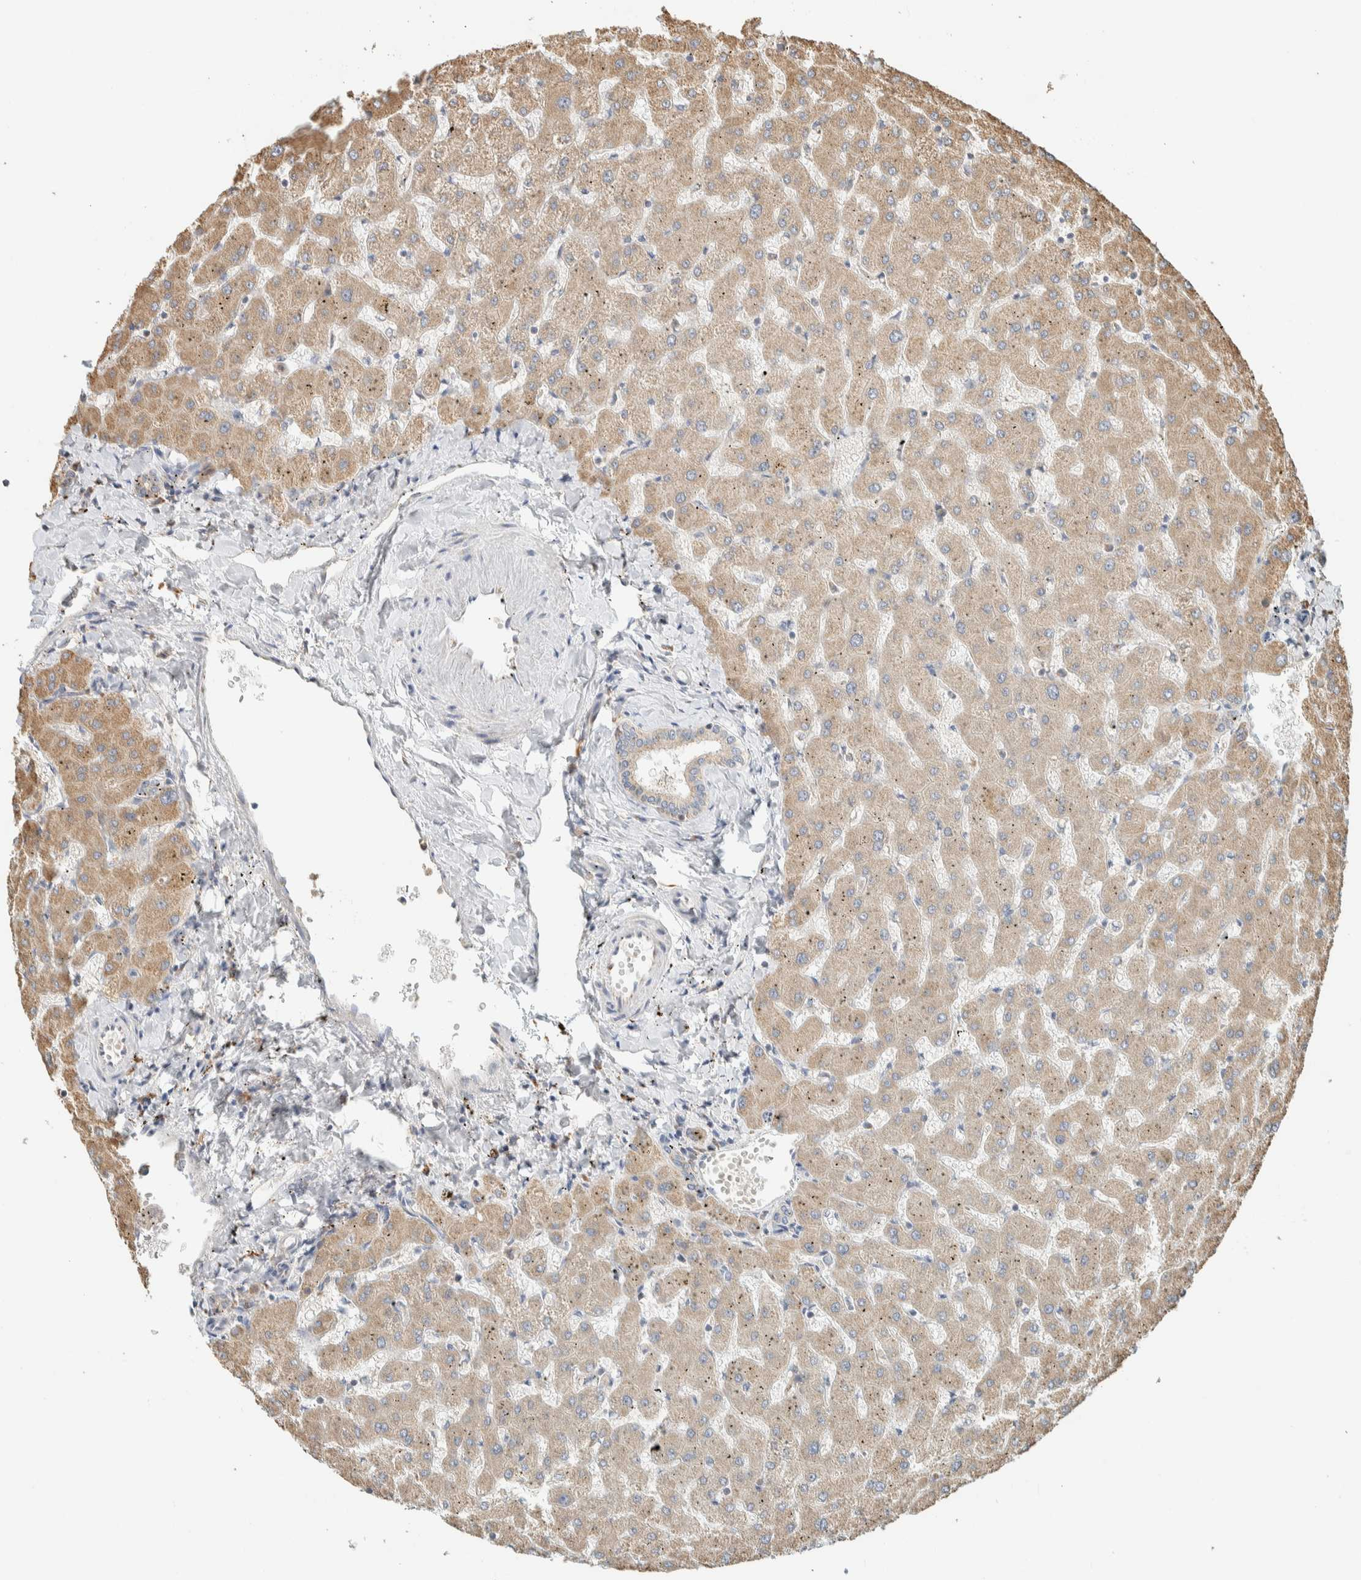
{"staining": {"intensity": "weak", "quantity": "<25%", "location": "cytoplasmic/membranous"}, "tissue": "liver", "cell_type": "Cholangiocytes", "image_type": "normal", "snomed": [{"axis": "morphology", "description": "Normal tissue, NOS"}, {"axis": "topography", "description": "Liver"}], "caption": "Immunohistochemistry micrograph of unremarkable human liver stained for a protein (brown), which shows no staining in cholangiocytes.", "gene": "RAB11FIP1", "patient": {"sex": "female", "age": 63}}